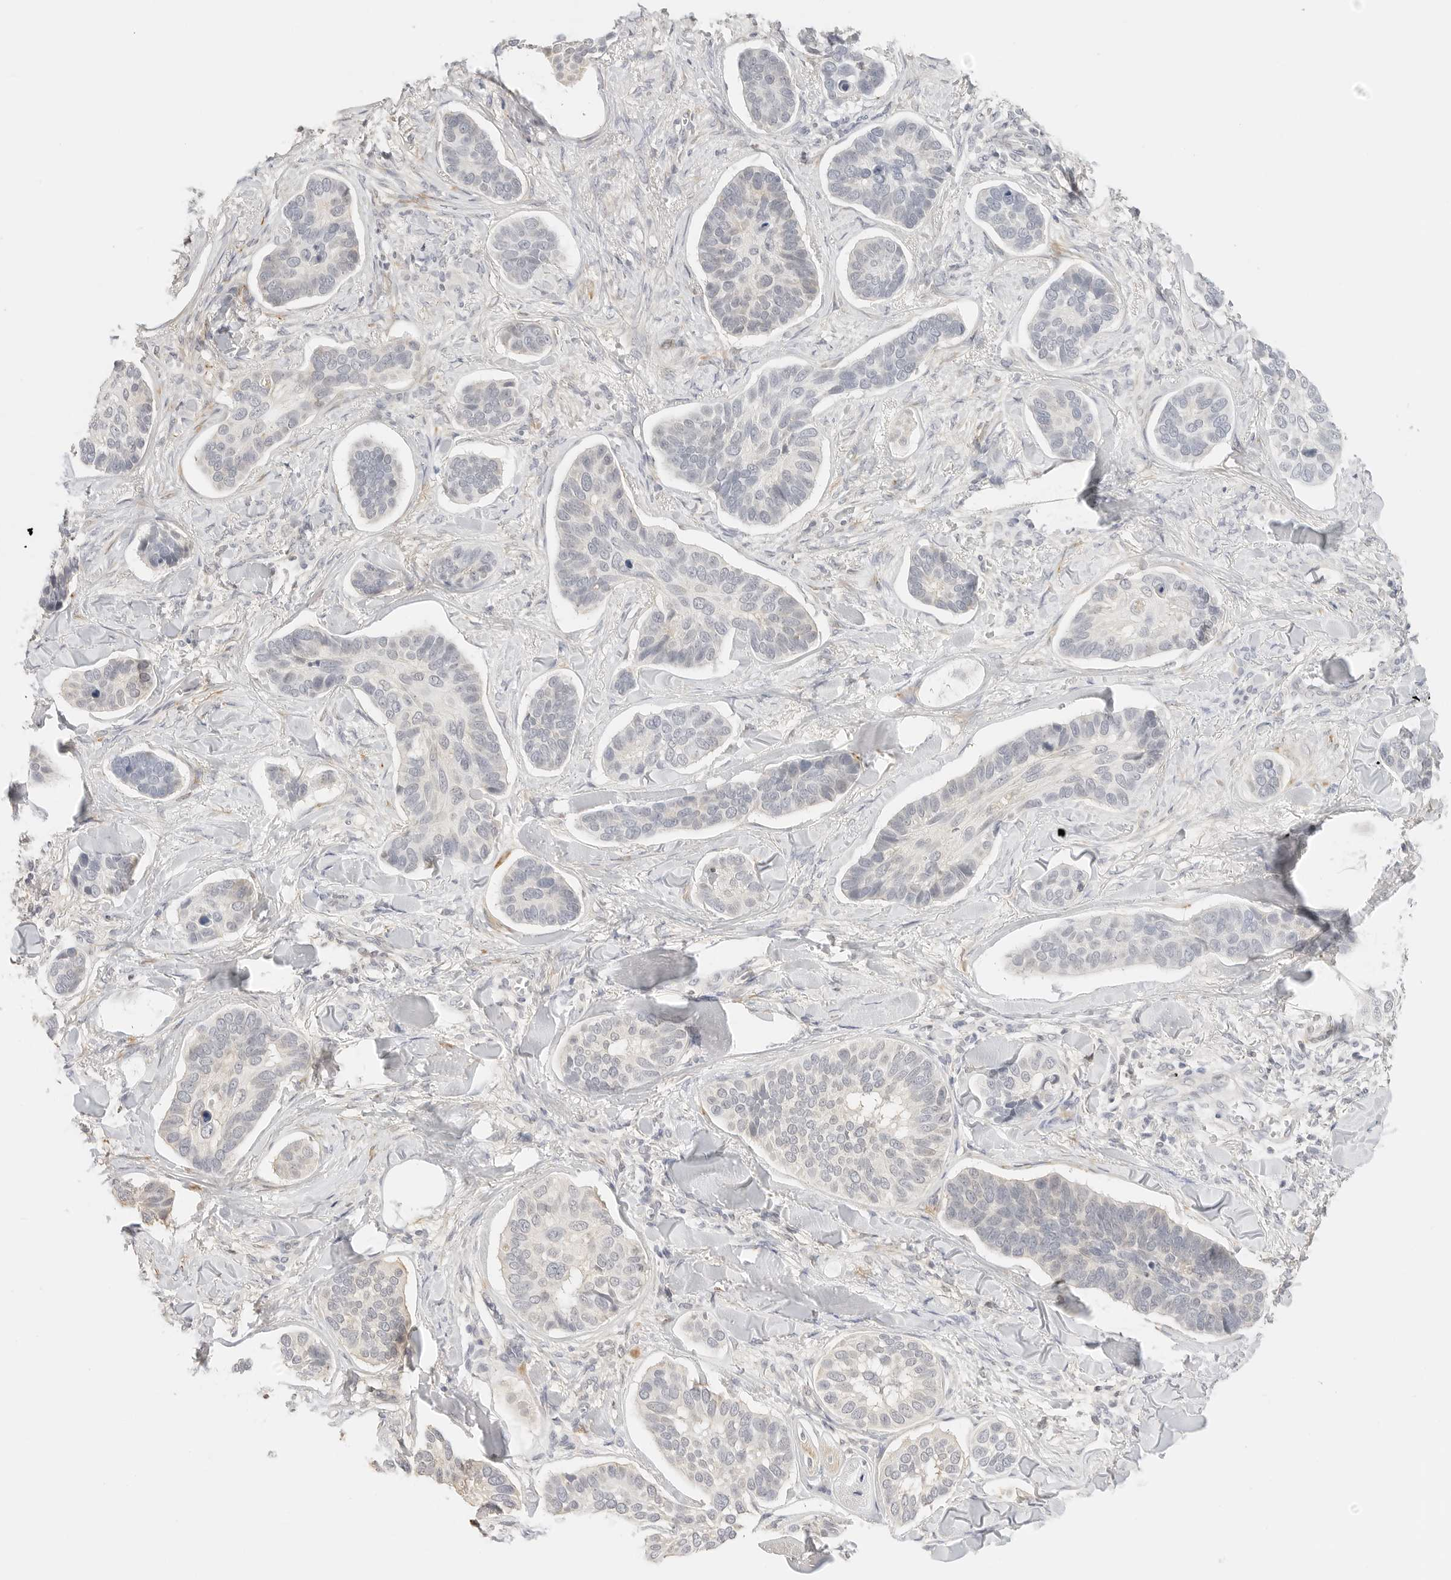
{"staining": {"intensity": "negative", "quantity": "none", "location": "none"}, "tissue": "skin cancer", "cell_type": "Tumor cells", "image_type": "cancer", "snomed": [{"axis": "morphology", "description": "Basal cell carcinoma"}, {"axis": "topography", "description": "Skin"}], "caption": "DAB (3,3'-diaminobenzidine) immunohistochemical staining of human basal cell carcinoma (skin) exhibits no significant positivity in tumor cells.", "gene": "PCDH19", "patient": {"sex": "male", "age": 62}}